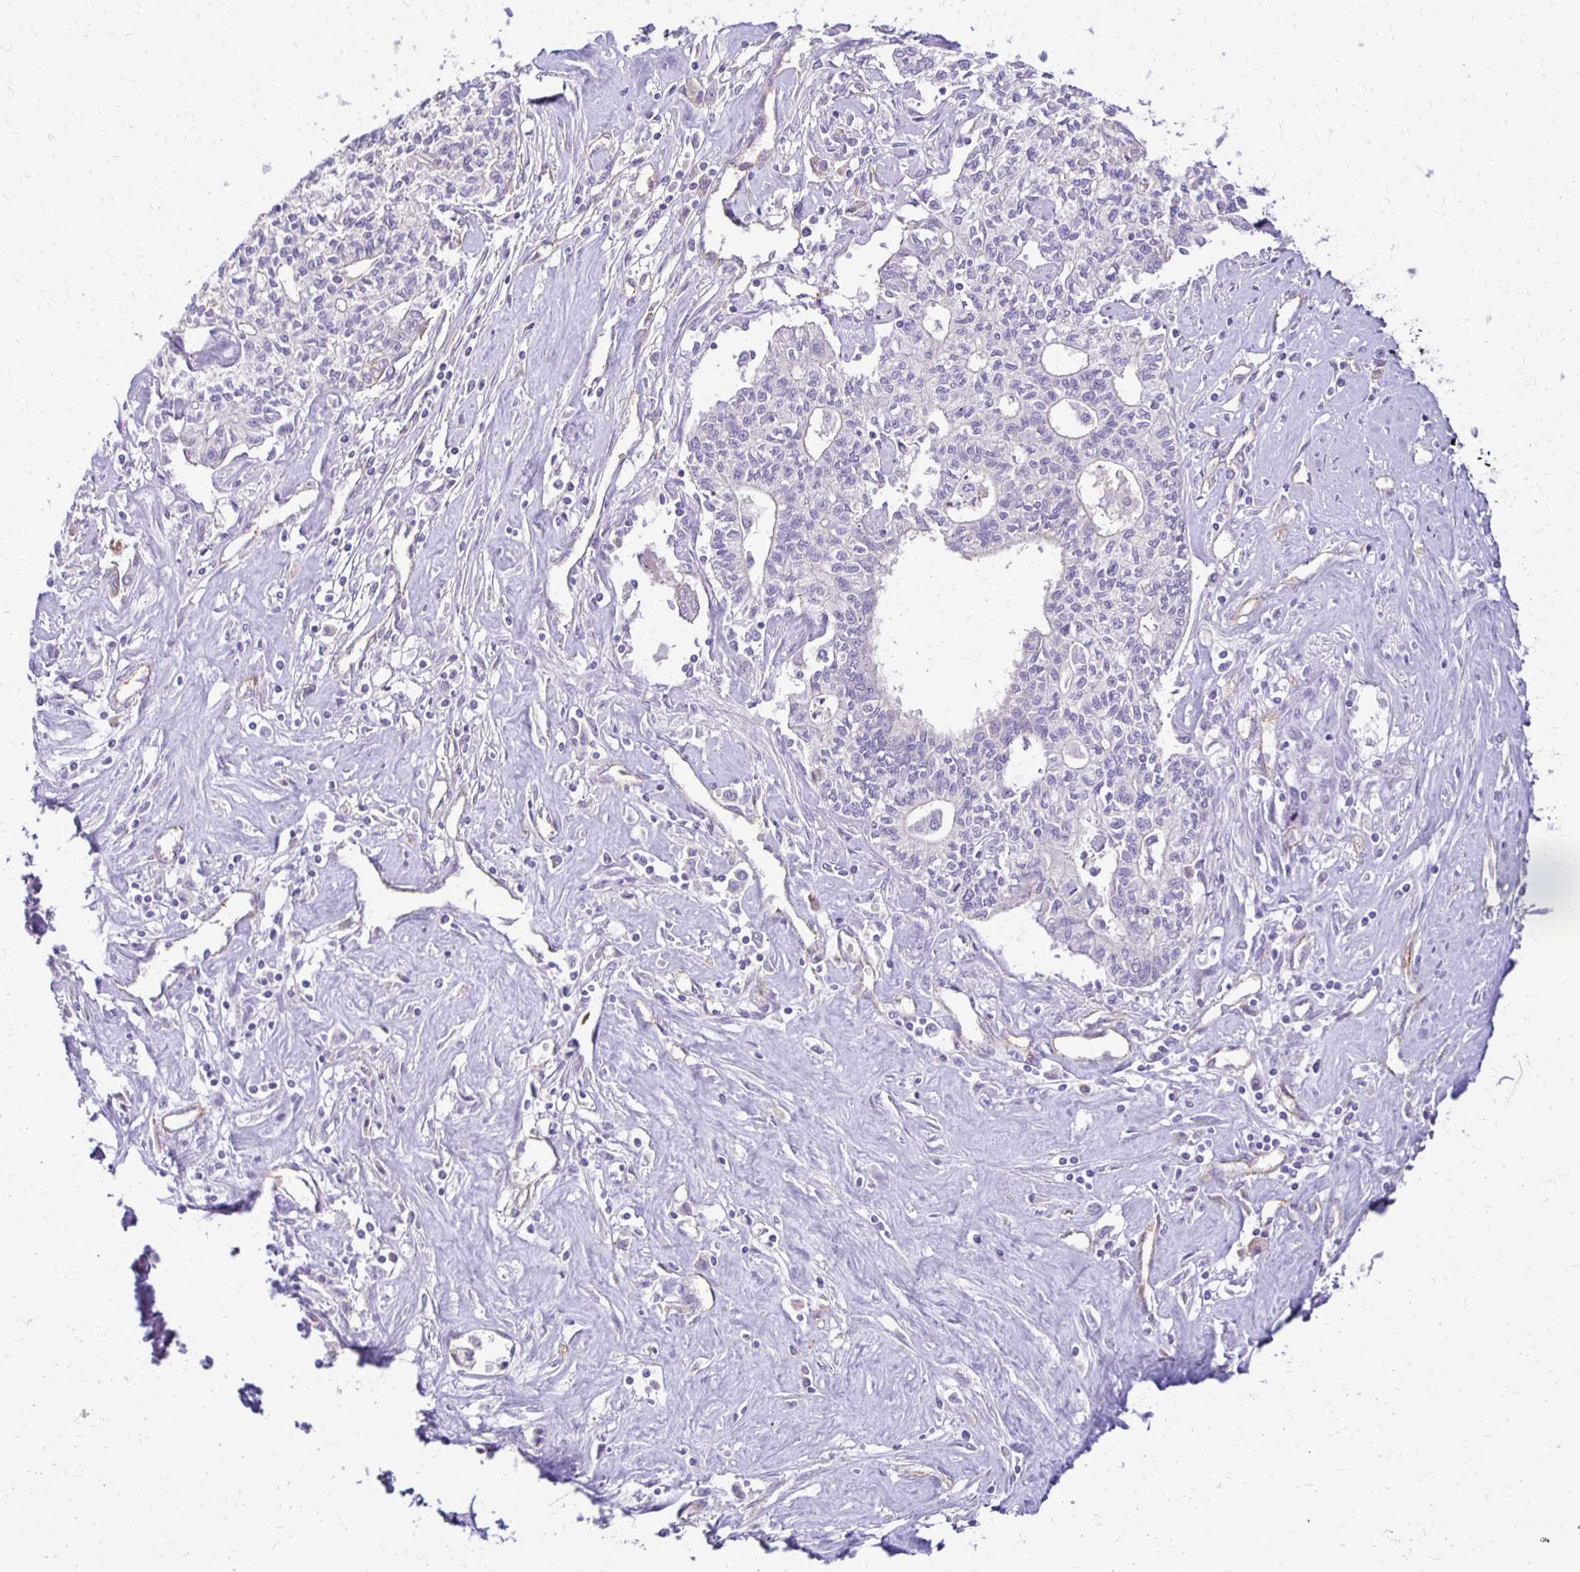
{"staining": {"intensity": "negative", "quantity": "none", "location": "none"}, "tissue": "liver cancer", "cell_type": "Tumor cells", "image_type": "cancer", "snomed": [{"axis": "morphology", "description": "Cholangiocarcinoma"}, {"axis": "topography", "description": "Liver"}], "caption": "Liver cholangiocarcinoma was stained to show a protein in brown. There is no significant positivity in tumor cells.", "gene": "TTYH1", "patient": {"sex": "female", "age": 61}}